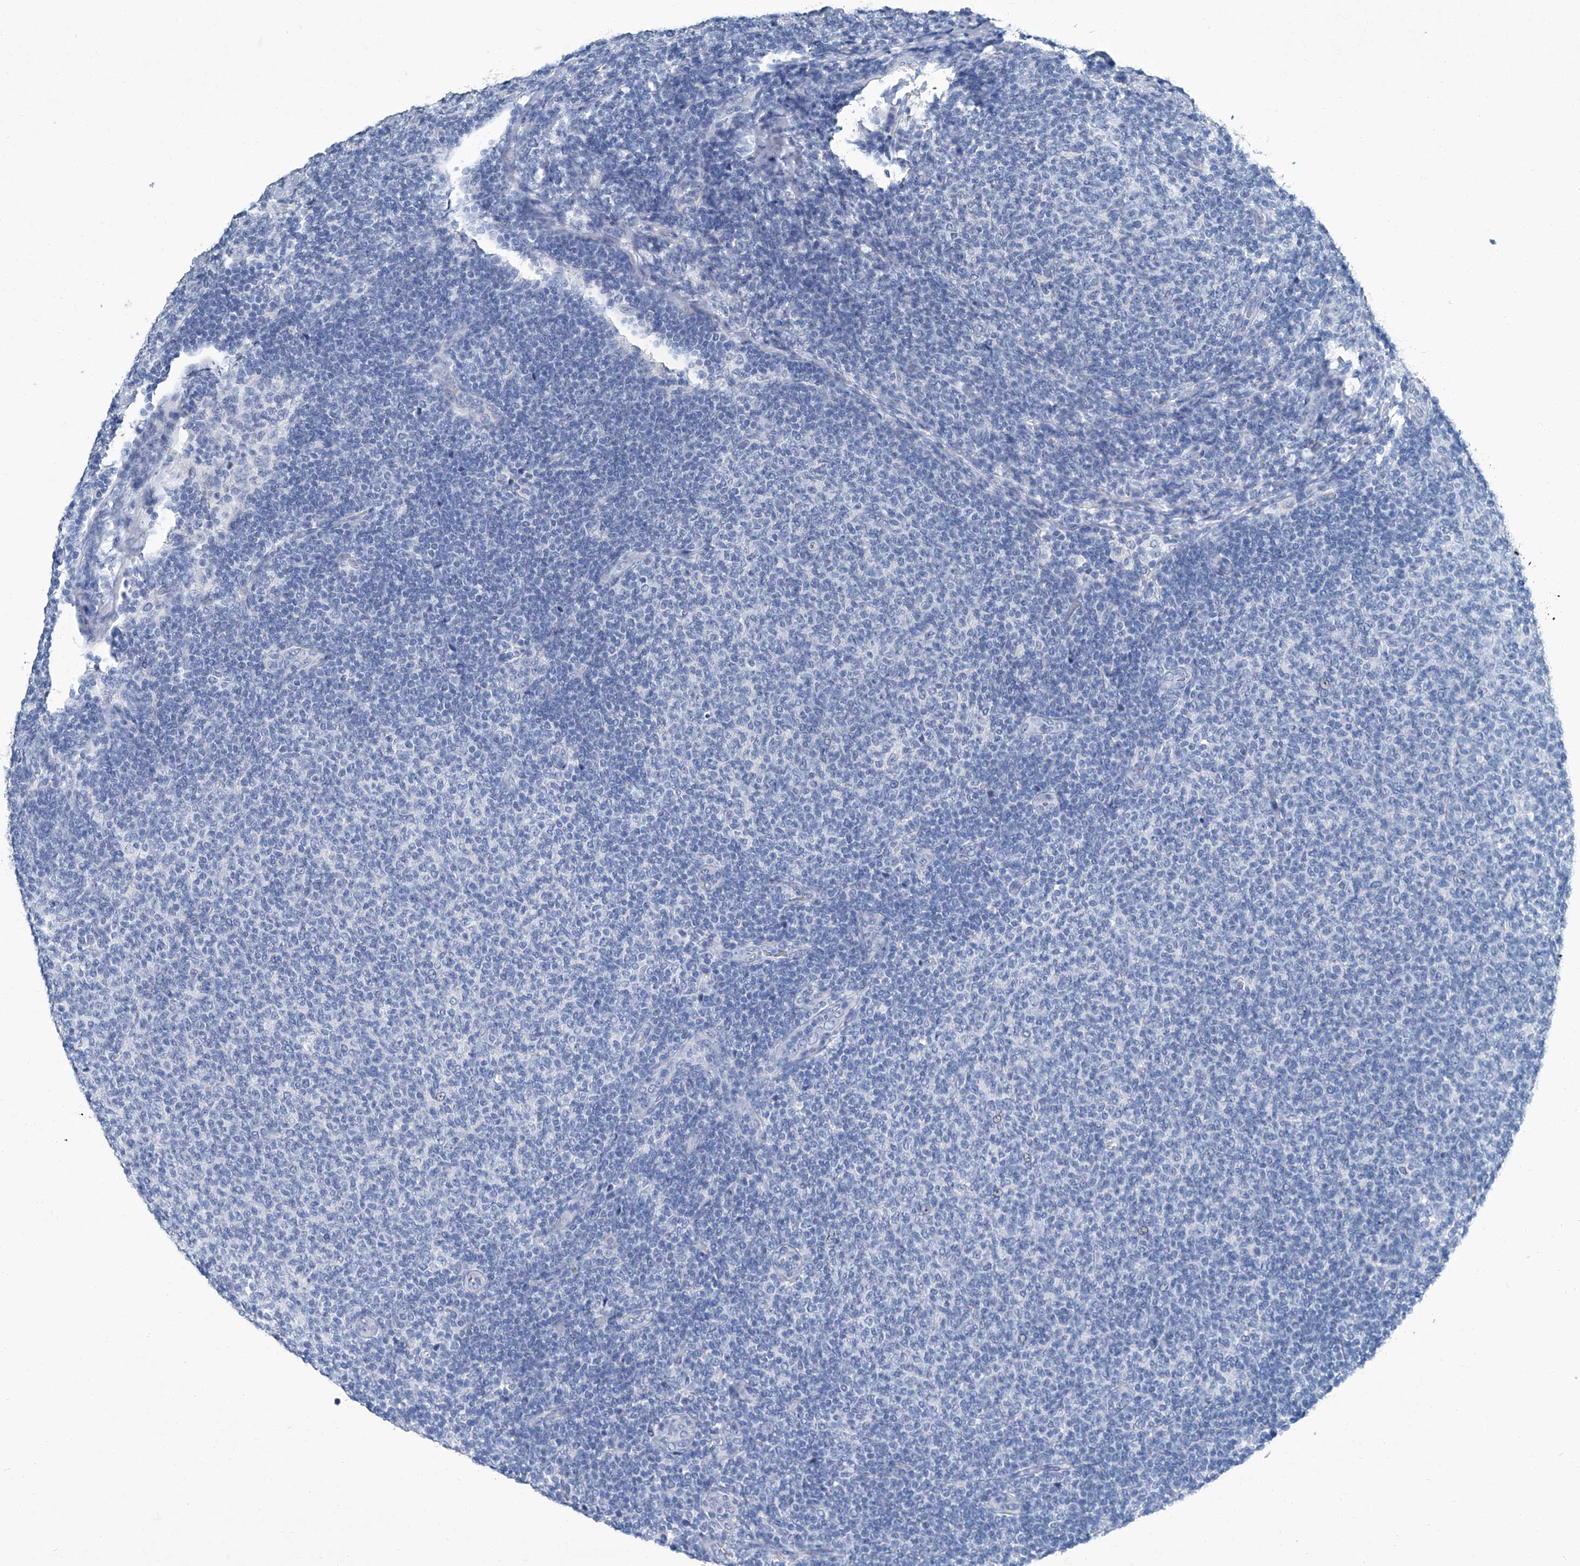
{"staining": {"intensity": "negative", "quantity": "none", "location": "none"}, "tissue": "lymphoma", "cell_type": "Tumor cells", "image_type": "cancer", "snomed": [{"axis": "morphology", "description": "Malignant lymphoma, non-Hodgkin's type, Low grade"}, {"axis": "topography", "description": "Lymph node"}], "caption": "This is an immunohistochemistry histopathology image of malignant lymphoma, non-Hodgkin's type (low-grade). There is no positivity in tumor cells.", "gene": "CYP2A7", "patient": {"sex": "male", "age": 66}}